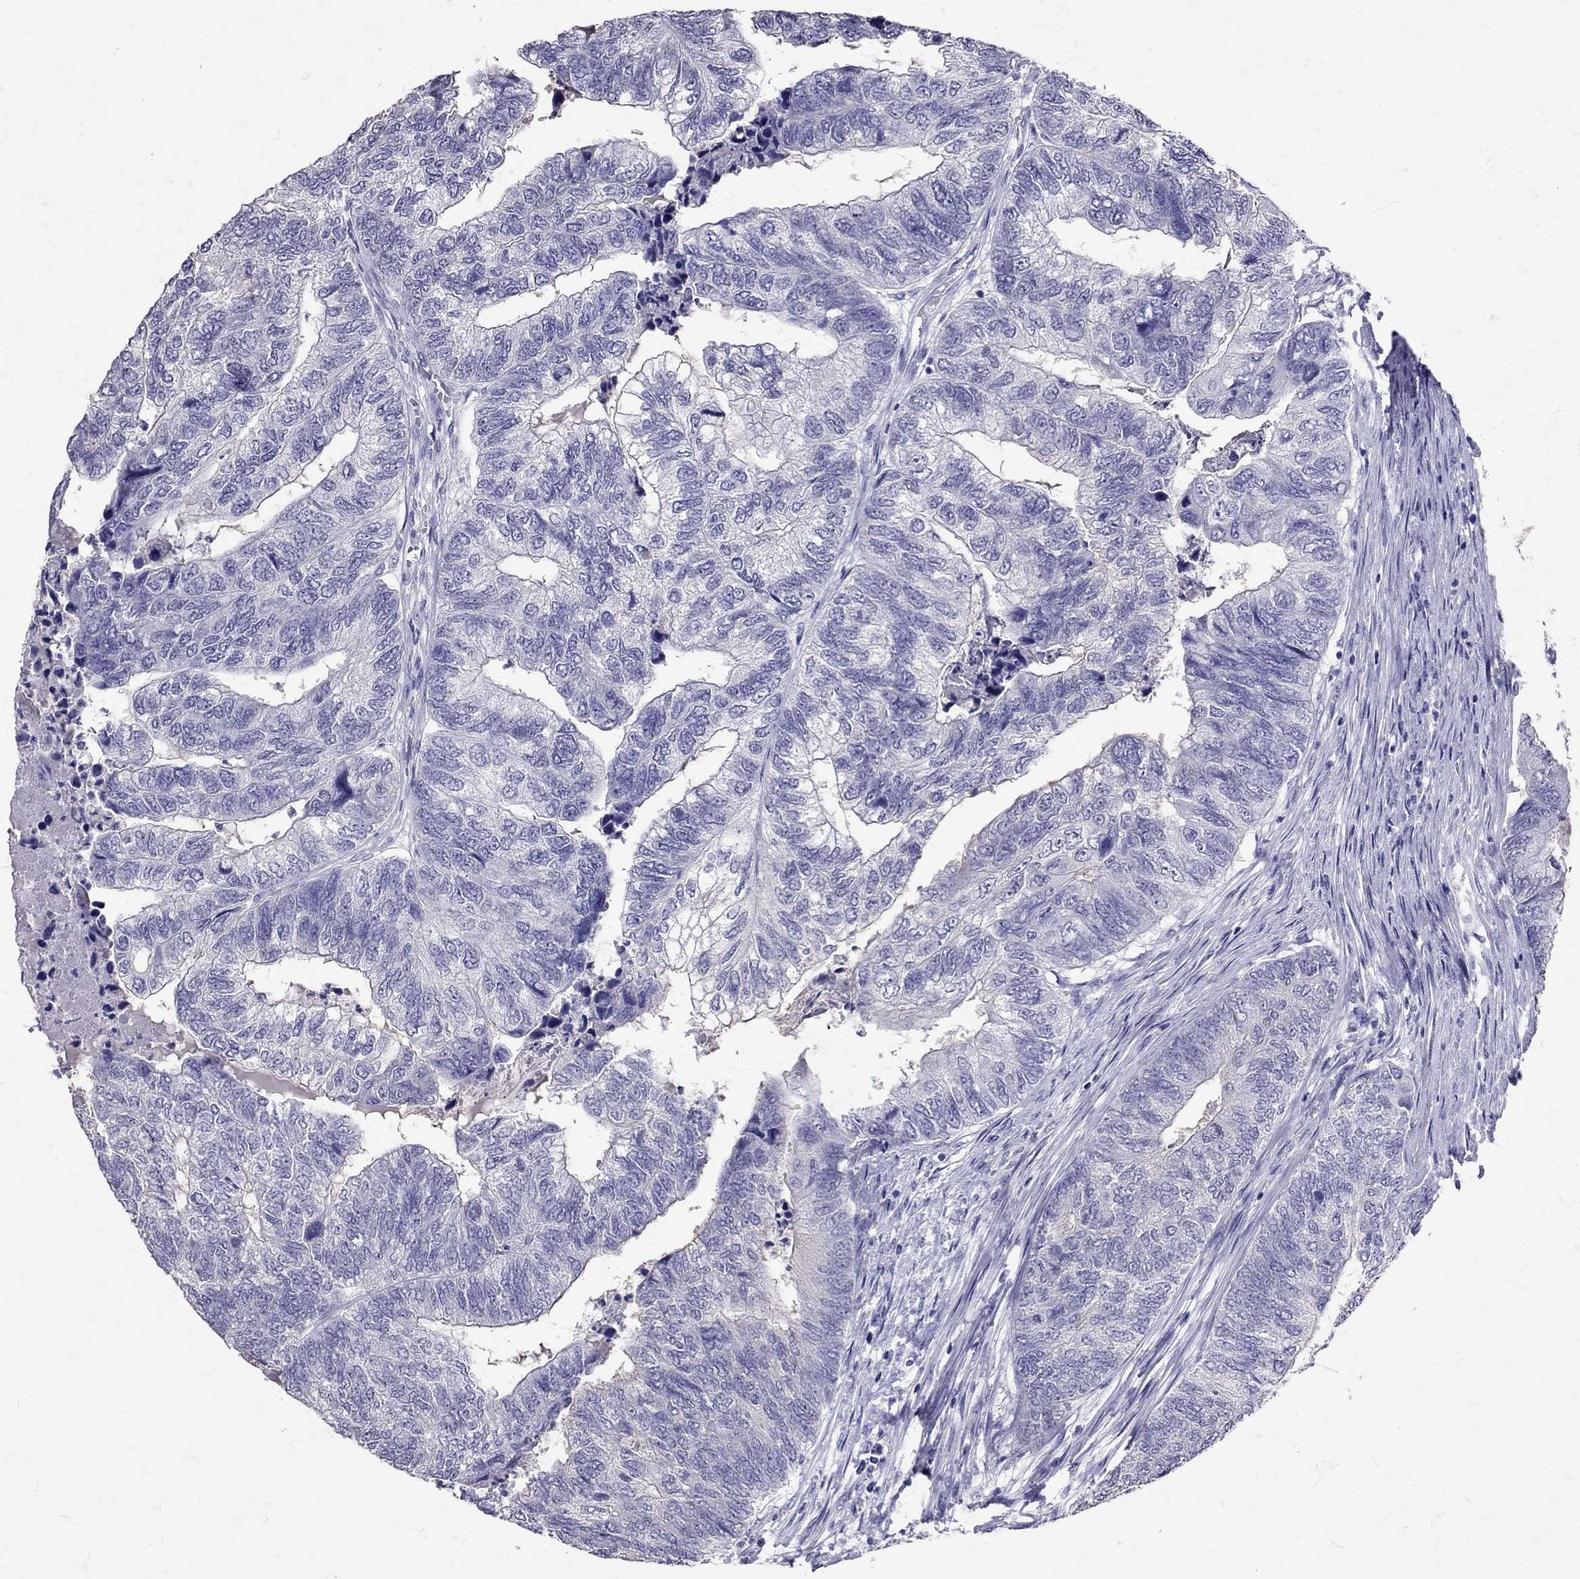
{"staining": {"intensity": "negative", "quantity": "none", "location": "none"}, "tissue": "colorectal cancer", "cell_type": "Tumor cells", "image_type": "cancer", "snomed": [{"axis": "morphology", "description": "Adenocarcinoma, NOS"}, {"axis": "topography", "description": "Colon"}], "caption": "The IHC histopathology image has no significant expression in tumor cells of colorectal cancer (adenocarcinoma) tissue.", "gene": "SST", "patient": {"sex": "female", "age": 67}}